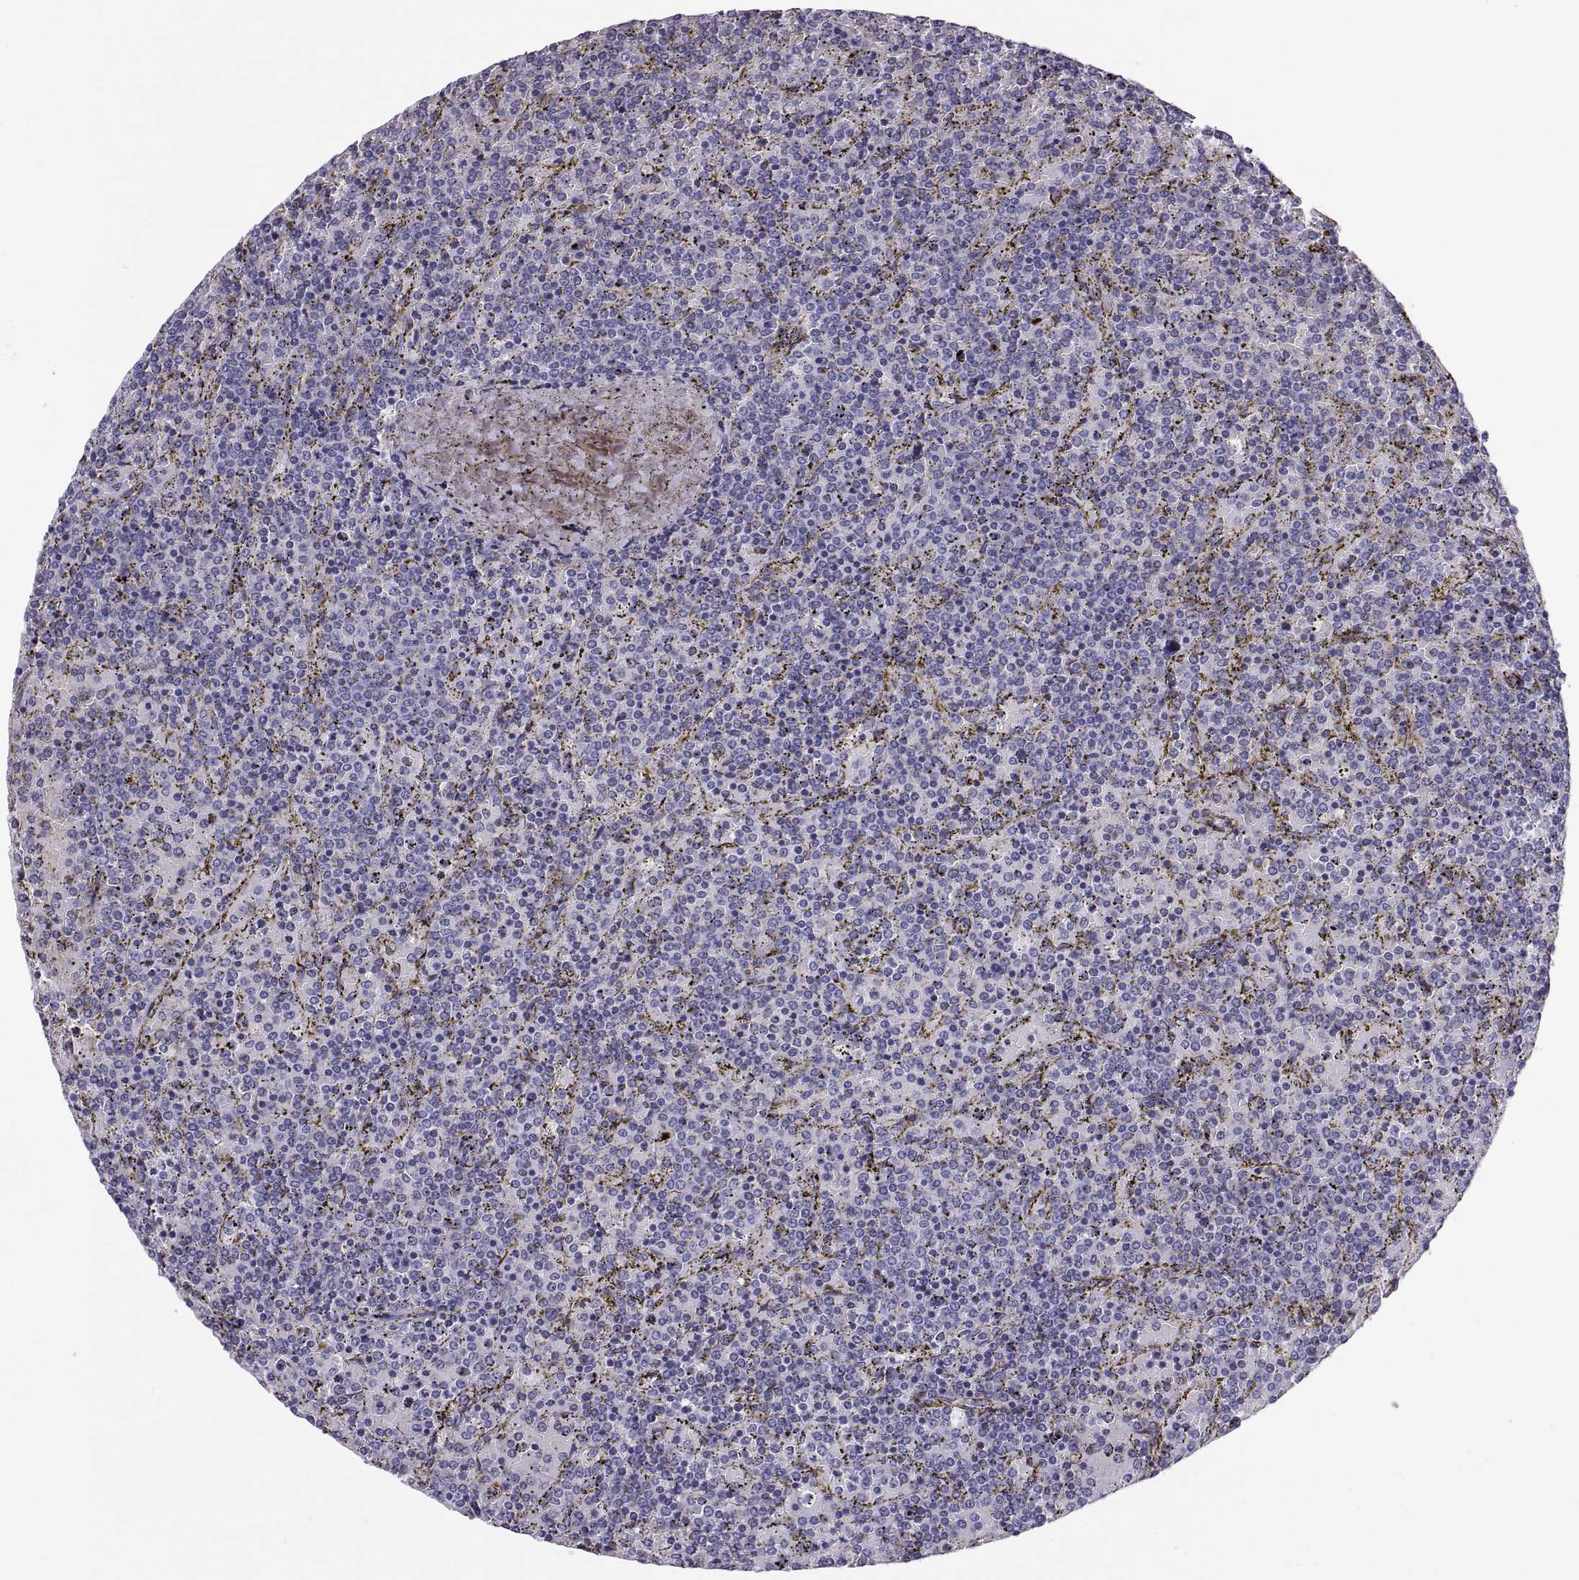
{"staining": {"intensity": "negative", "quantity": "none", "location": "none"}, "tissue": "lymphoma", "cell_type": "Tumor cells", "image_type": "cancer", "snomed": [{"axis": "morphology", "description": "Malignant lymphoma, non-Hodgkin's type, Low grade"}, {"axis": "topography", "description": "Spleen"}], "caption": "Tumor cells show no significant staining in malignant lymphoma, non-Hodgkin's type (low-grade).", "gene": "PAX2", "patient": {"sex": "female", "age": 77}}